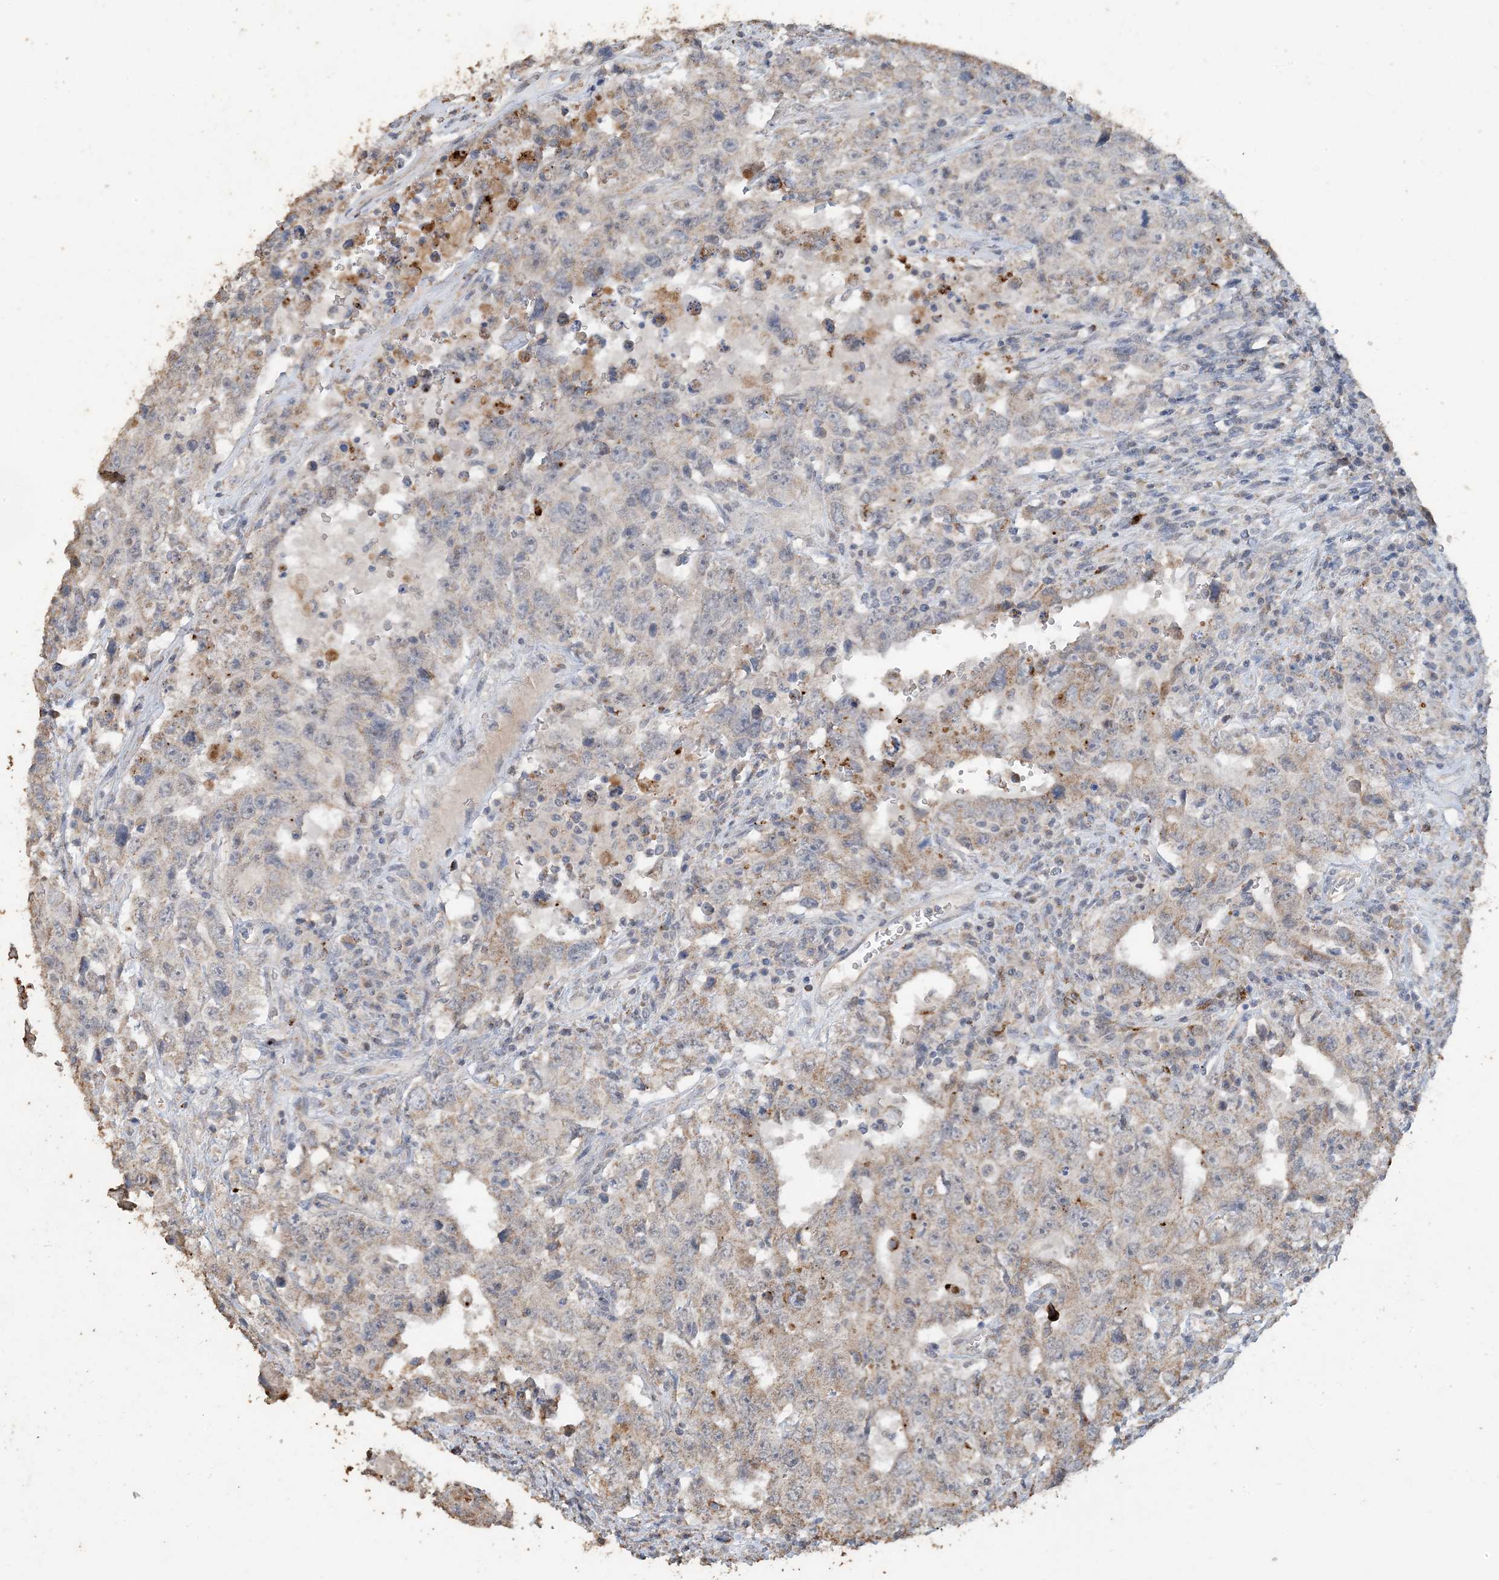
{"staining": {"intensity": "moderate", "quantity": "25%-75%", "location": "cytoplasmic/membranous"}, "tissue": "testis cancer", "cell_type": "Tumor cells", "image_type": "cancer", "snomed": [{"axis": "morphology", "description": "Carcinoma, Embryonal, NOS"}, {"axis": "topography", "description": "Testis"}], "caption": "Immunohistochemical staining of human testis cancer reveals medium levels of moderate cytoplasmic/membranous staining in about 25%-75% of tumor cells.", "gene": "SFMBT2", "patient": {"sex": "male", "age": 26}}